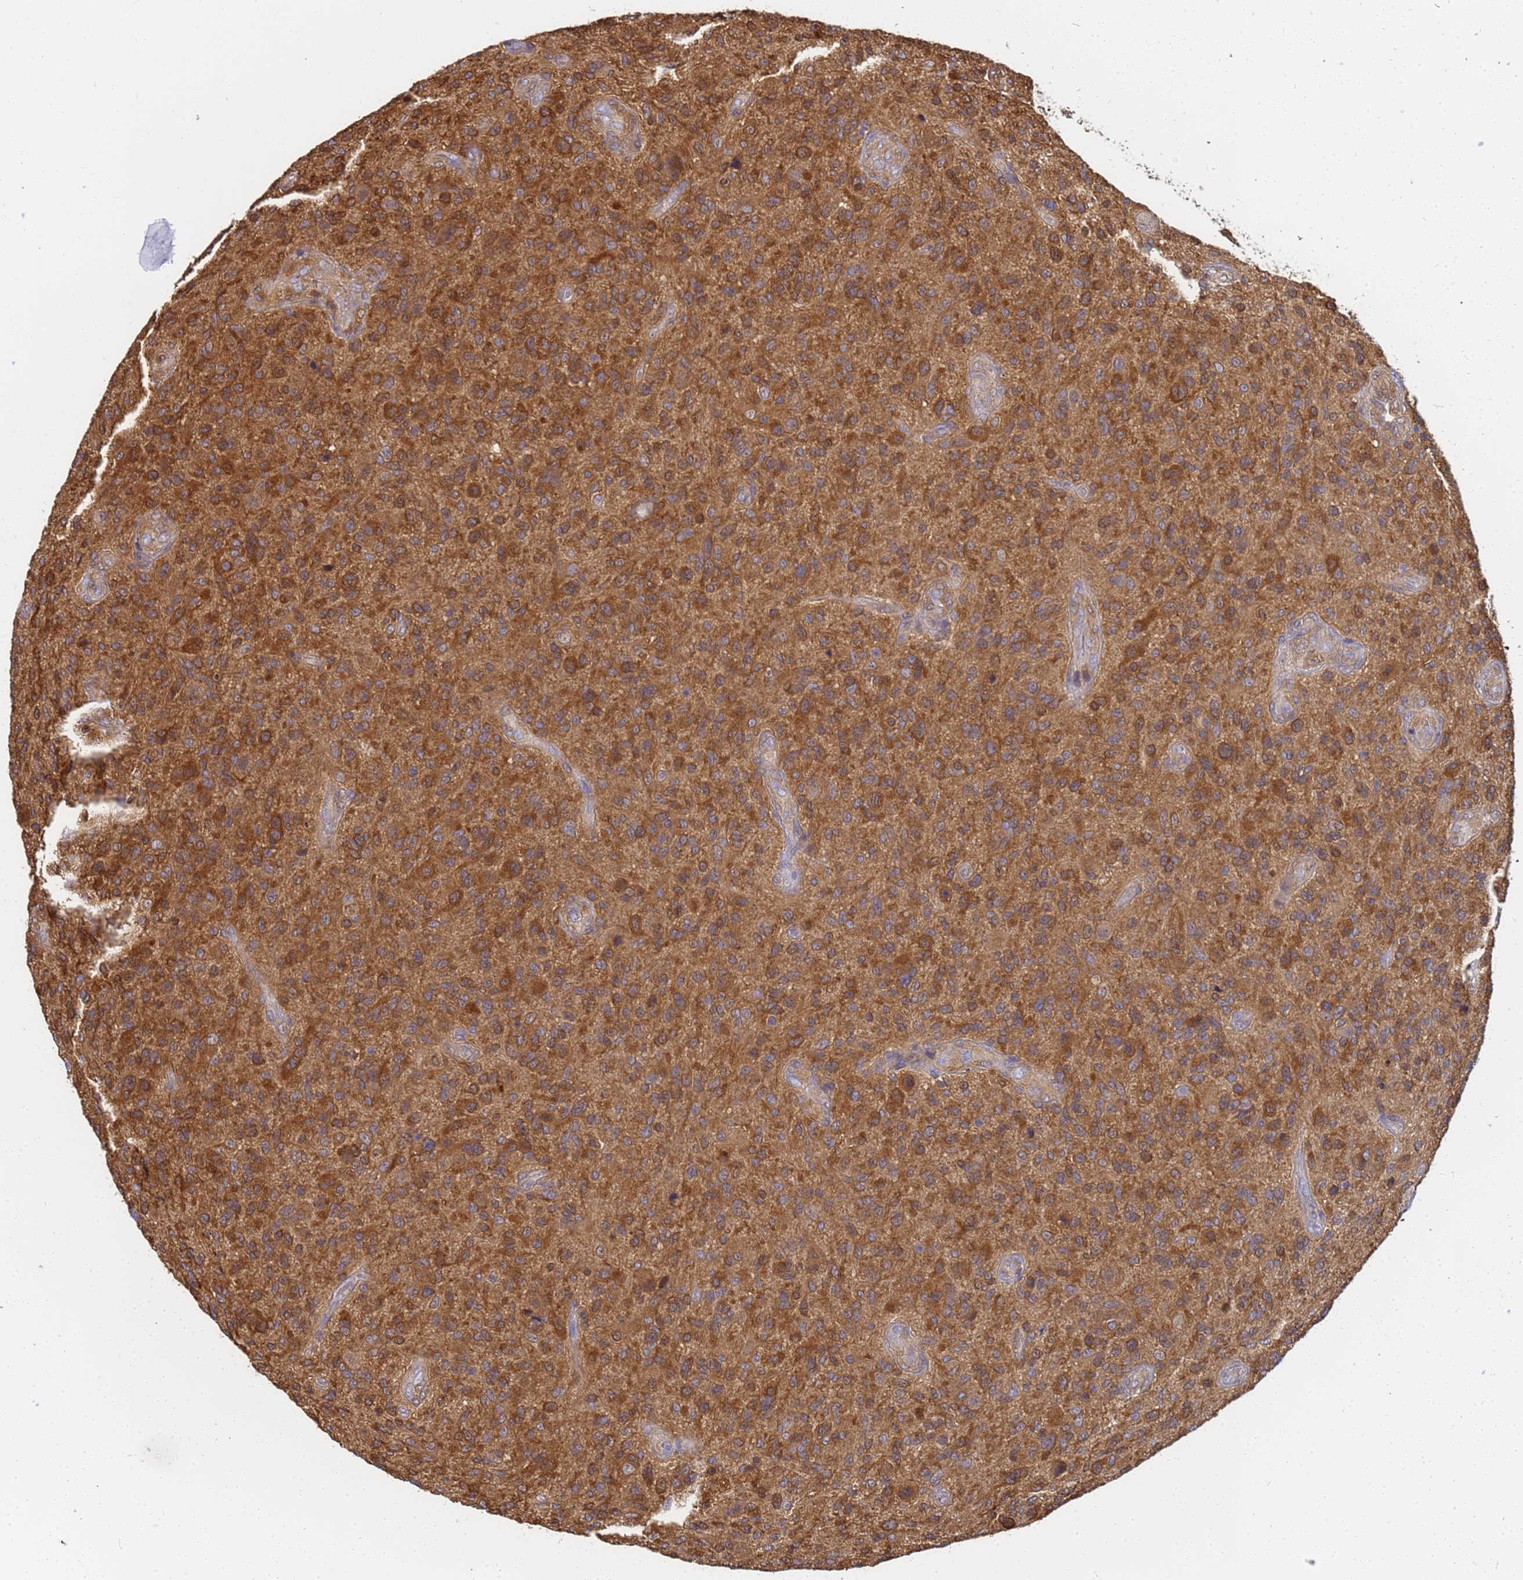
{"staining": {"intensity": "moderate", "quantity": ">75%", "location": "cytoplasmic/membranous"}, "tissue": "glioma", "cell_type": "Tumor cells", "image_type": "cancer", "snomed": [{"axis": "morphology", "description": "Glioma, malignant, High grade"}, {"axis": "topography", "description": "Brain"}], "caption": "Glioma was stained to show a protein in brown. There is medium levels of moderate cytoplasmic/membranous positivity in approximately >75% of tumor cells.", "gene": "NME1-NME2", "patient": {"sex": "male", "age": 47}}